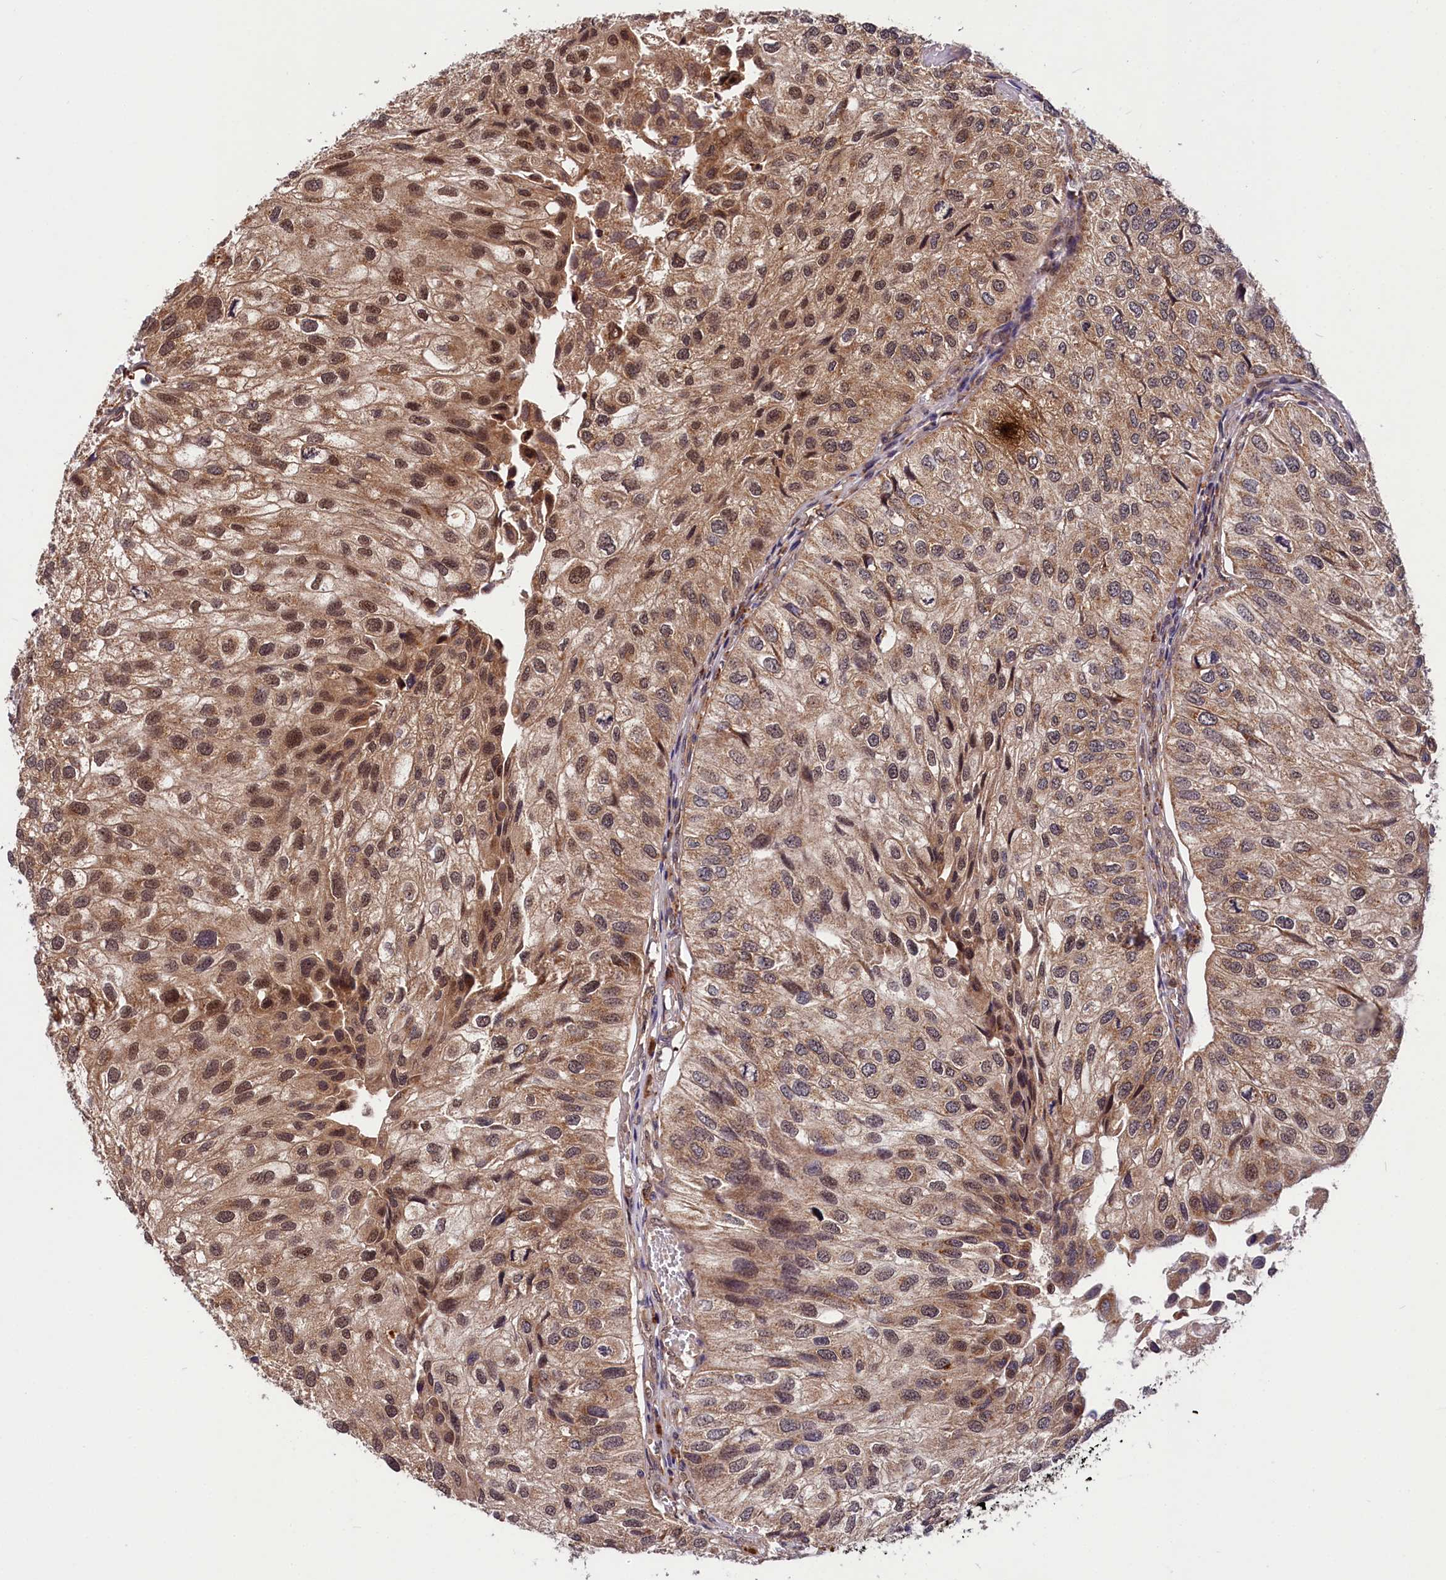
{"staining": {"intensity": "moderate", "quantity": ">75%", "location": "cytoplasmic/membranous,nuclear"}, "tissue": "urothelial cancer", "cell_type": "Tumor cells", "image_type": "cancer", "snomed": [{"axis": "morphology", "description": "Urothelial carcinoma, Low grade"}, {"axis": "topography", "description": "Urinary bladder"}], "caption": "Protein expression analysis of urothelial cancer shows moderate cytoplasmic/membranous and nuclear expression in approximately >75% of tumor cells. Using DAB (brown) and hematoxylin (blue) stains, captured at high magnification using brightfield microscopy.", "gene": "UBE3A", "patient": {"sex": "female", "age": 89}}